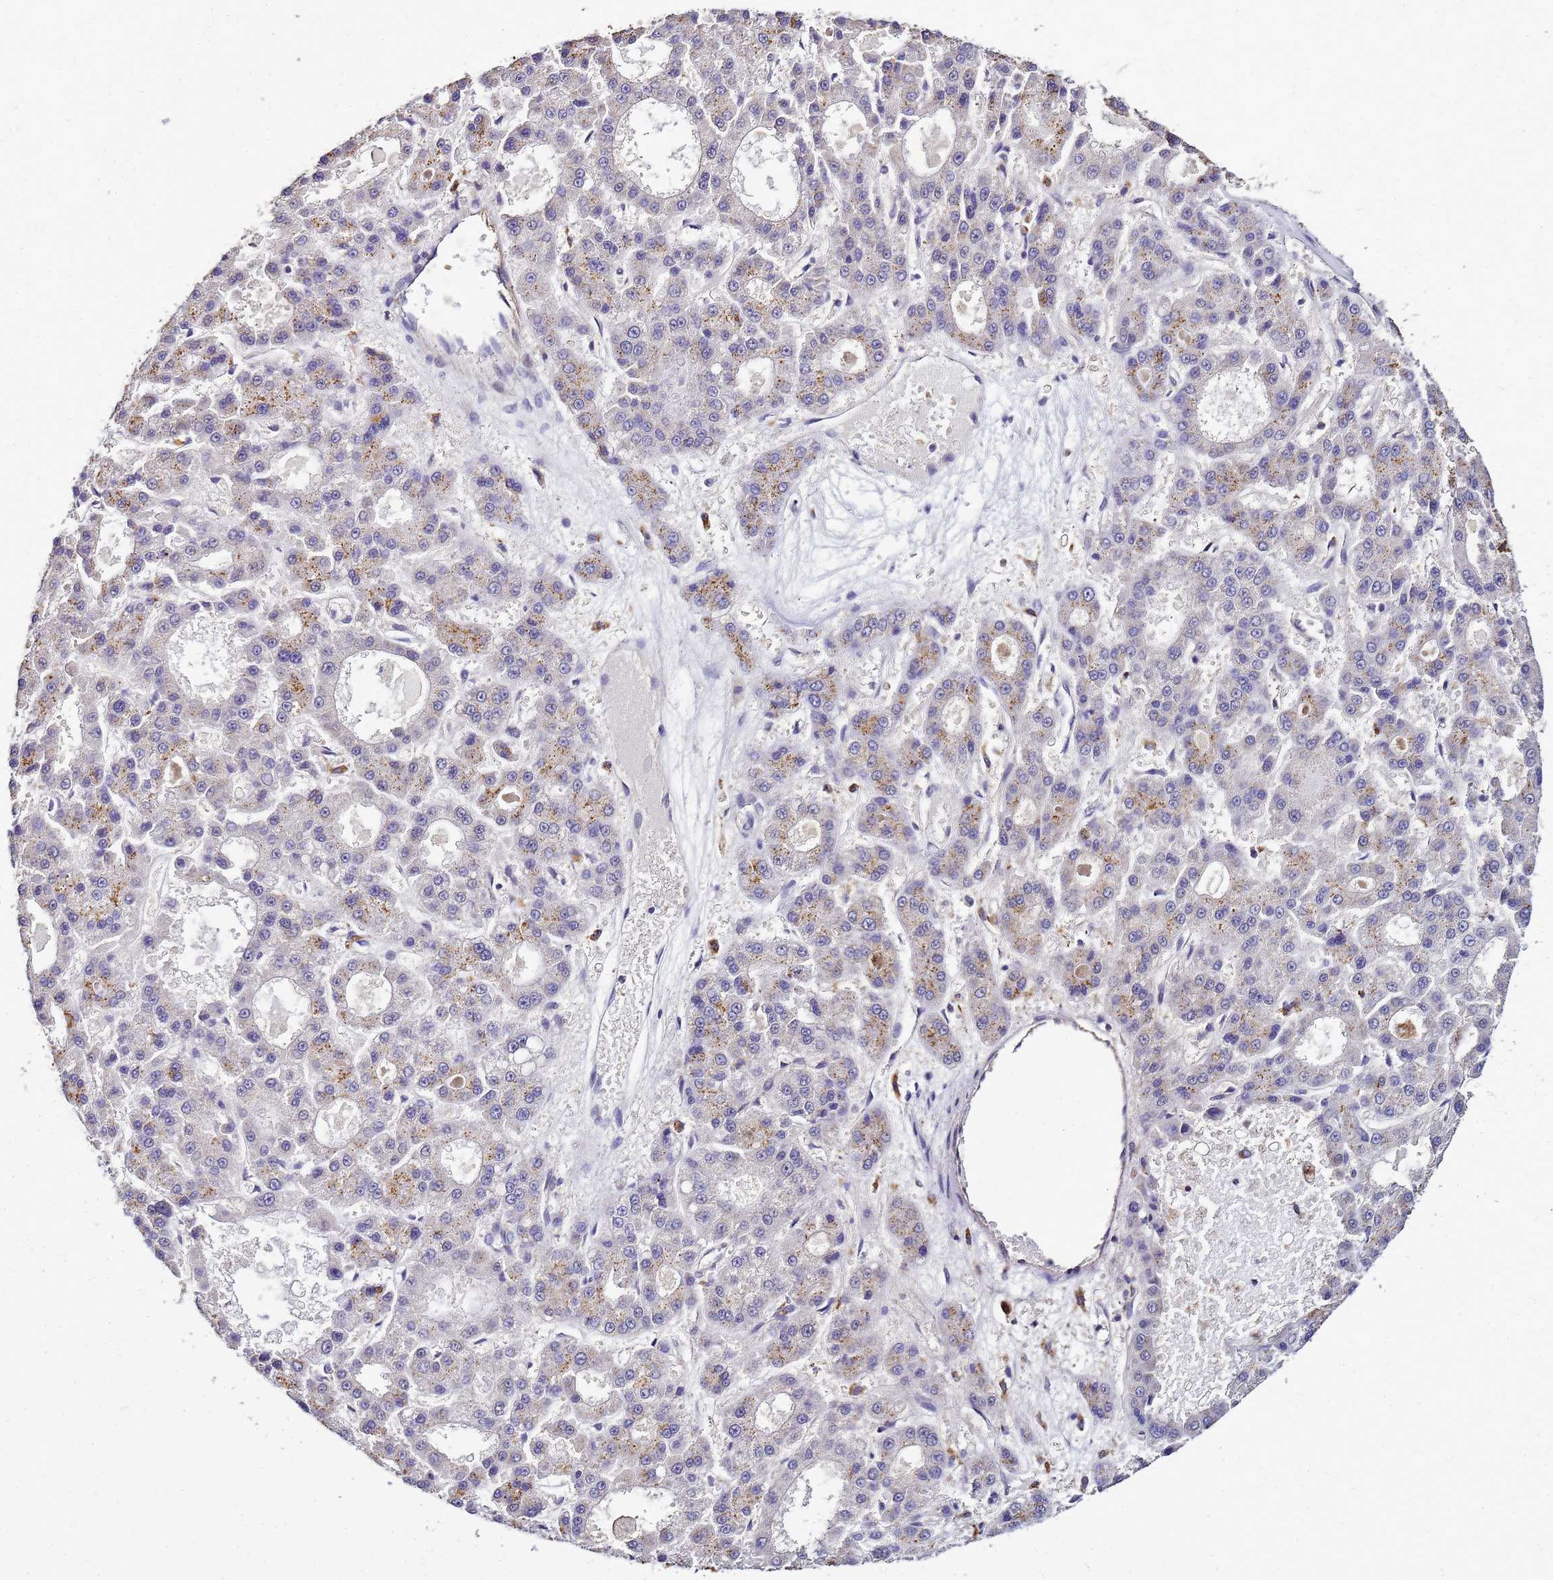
{"staining": {"intensity": "weak", "quantity": "25%-75%", "location": "cytoplasmic/membranous"}, "tissue": "liver cancer", "cell_type": "Tumor cells", "image_type": "cancer", "snomed": [{"axis": "morphology", "description": "Carcinoma, Hepatocellular, NOS"}, {"axis": "topography", "description": "Liver"}], "caption": "A low amount of weak cytoplasmic/membranous positivity is seen in approximately 25%-75% of tumor cells in hepatocellular carcinoma (liver) tissue. (IHC, brightfield microscopy, high magnification).", "gene": "ENOPH1", "patient": {"sex": "male", "age": 70}}